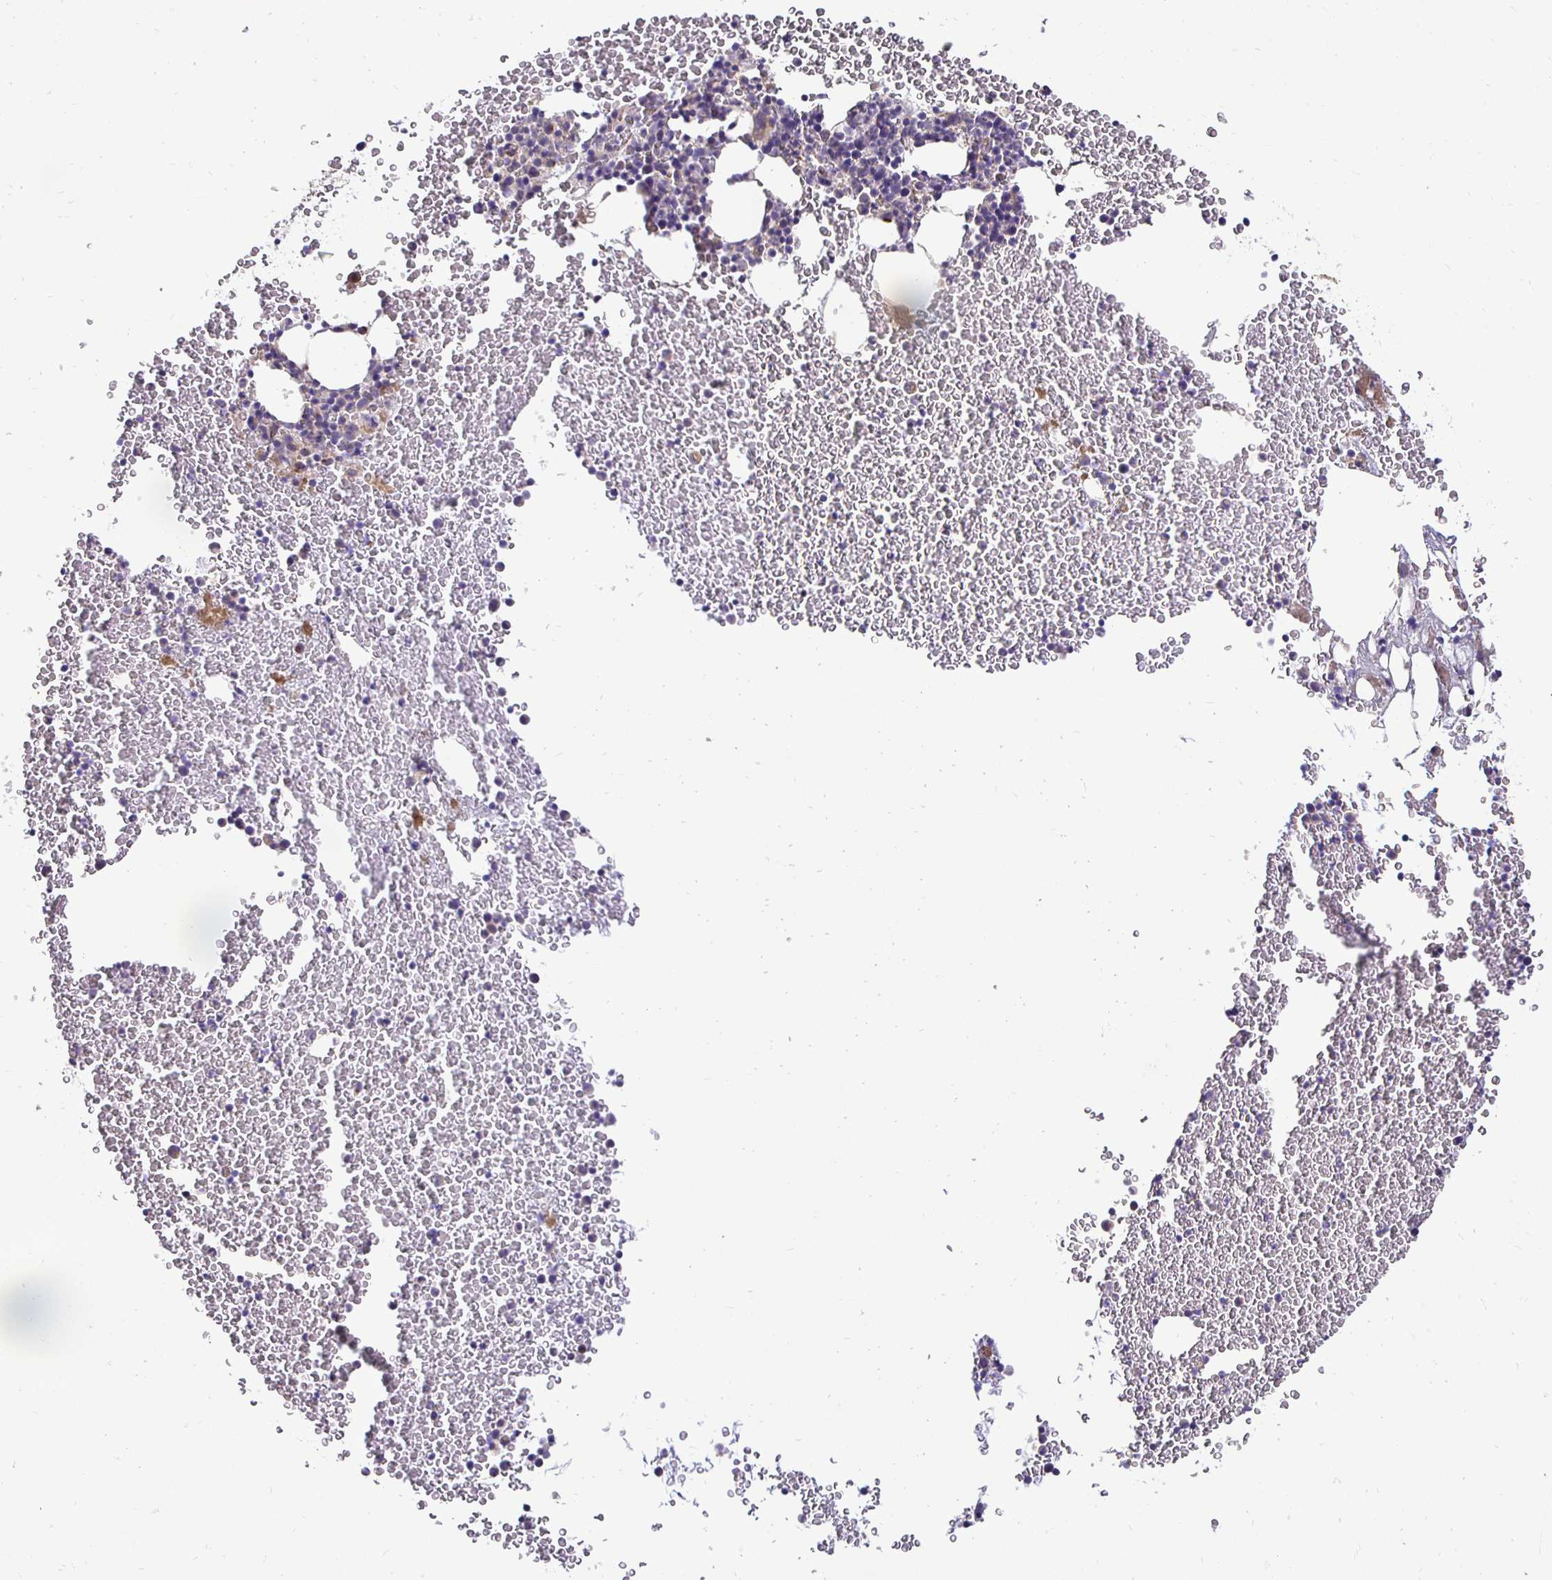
{"staining": {"intensity": "negative", "quantity": "none", "location": "none"}, "tissue": "bone marrow", "cell_type": "Hematopoietic cells", "image_type": "normal", "snomed": [{"axis": "morphology", "description": "Normal tissue, NOS"}, {"axis": "topography", "description": "Bone marrow"}], "caption": "Immunohistochemistry photomicrograph of benign human bone marrow stained for a protein (brown), which displays no expression in hematopoietic cells.", "gene": "SLC9A1", "patient": {"sex": "female", "age": 26}}